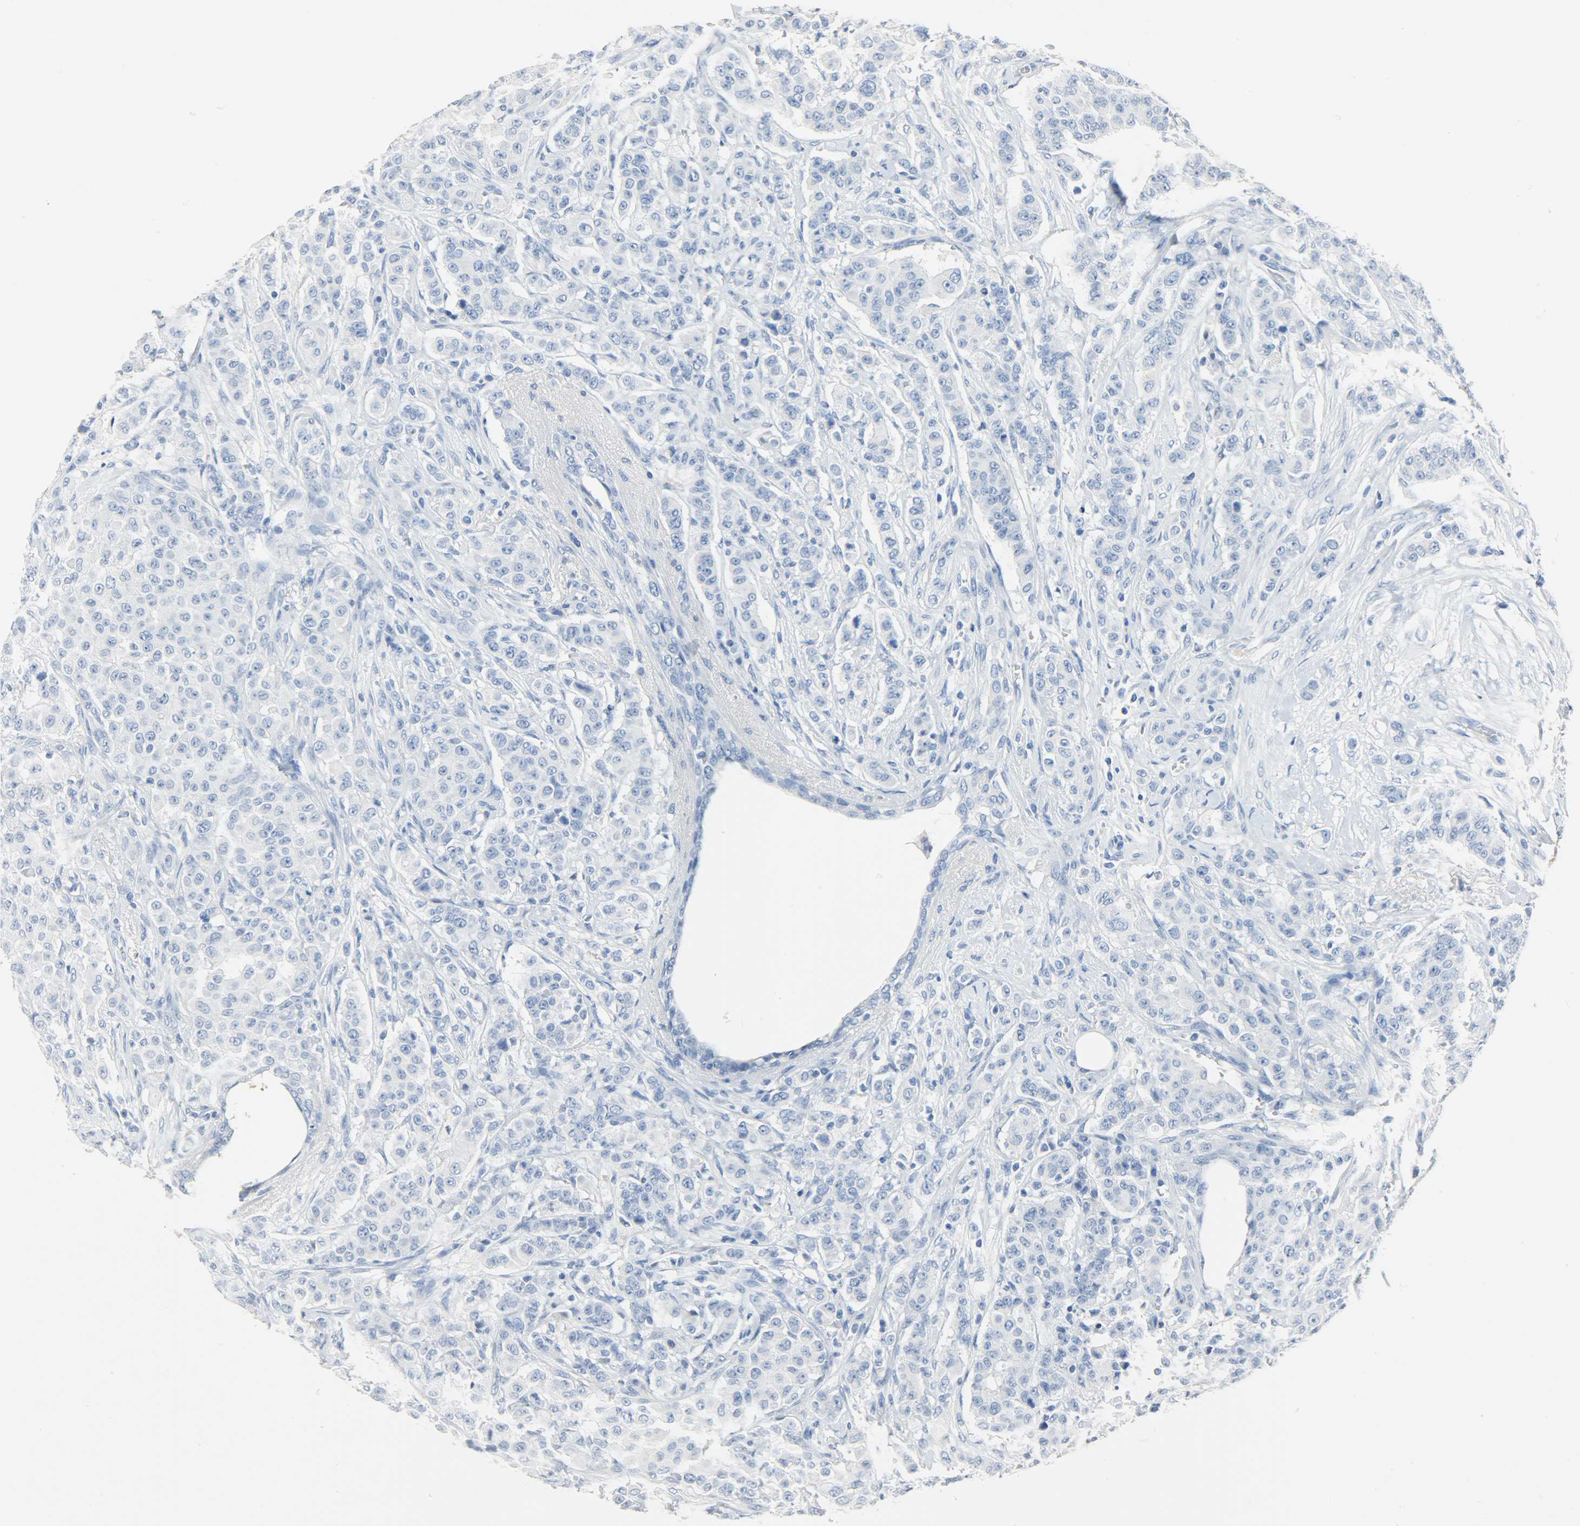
{"staining": {"intensity": "negative", "quantity": "none", "location": "none"}, "tissue": "breast cancer", "cell_type": "Tumor cells", "image_type": "cancer", "snomed": [{"axis": "morphology", "description": "Duct carcinoma"}, {"axis": "topography", "description": "Breast"}], "caption": "Tumor cells show no significant protein staining in breast cancer (invasive ductal carcinoma).", "gene": "CRP", "patient": {"sex": "female", "age": 40}}